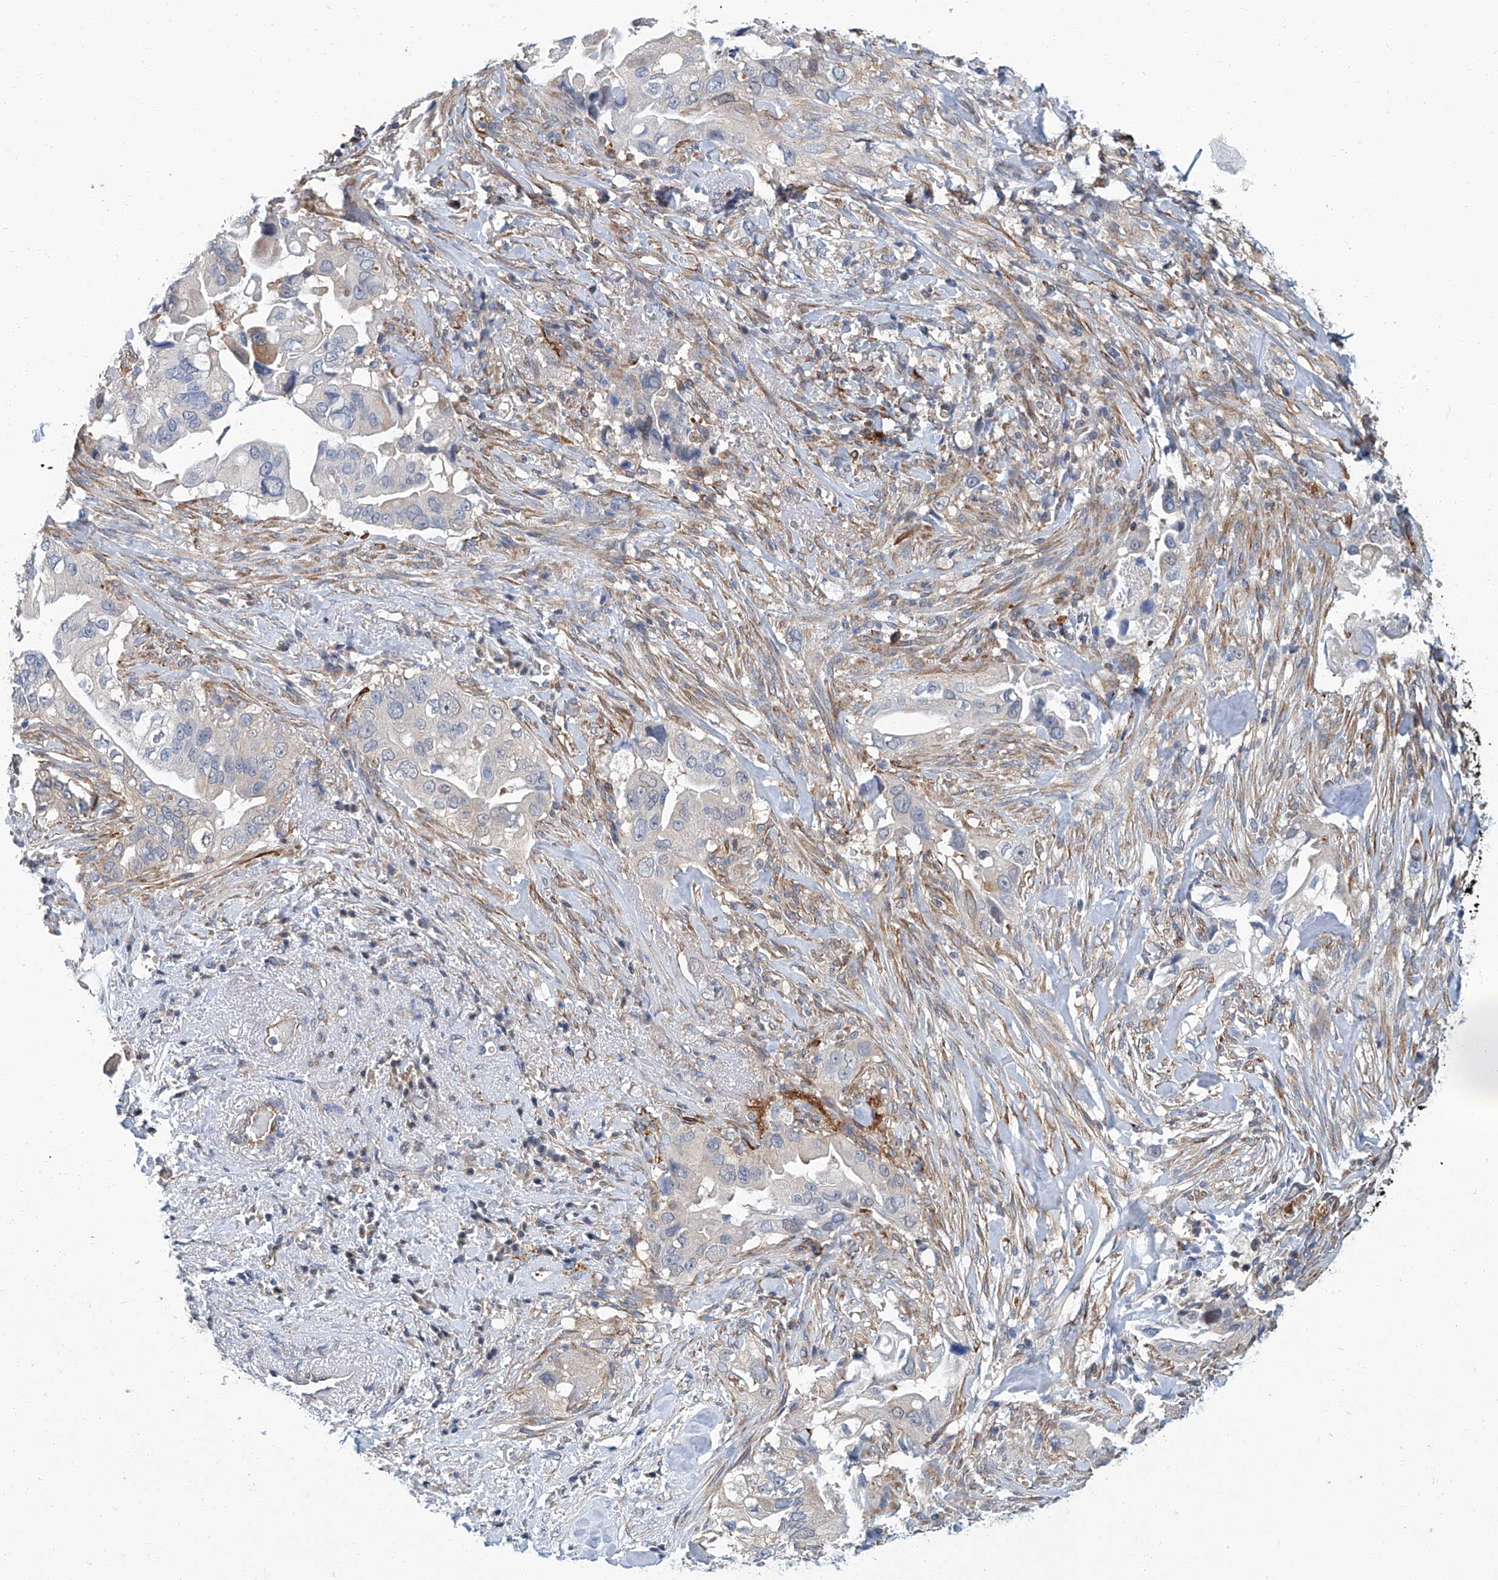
{"staining": {"intensity": "negative", "quantity": "none", "location": "none"}, "tissue": "pancreatic cancer", "cell_type": "Tumor cells", "image_type": "cancer", "snomed": [{"axis": "morphology", "description": "Inflammation, NOS"}, {"axis": "morphology", "description": "Adenocarcinoma, NOS"}, {"axis": "topography", "description": "Pancreas"}], "caption": "Immunohistochemistry histopathology image of neoplastic tissue: human pancreatic cancer stained with DAB shows no significant protein expression in tumor cells.", "gene": "PSMB10", "patient": {"sex": "female", "age": 56}}